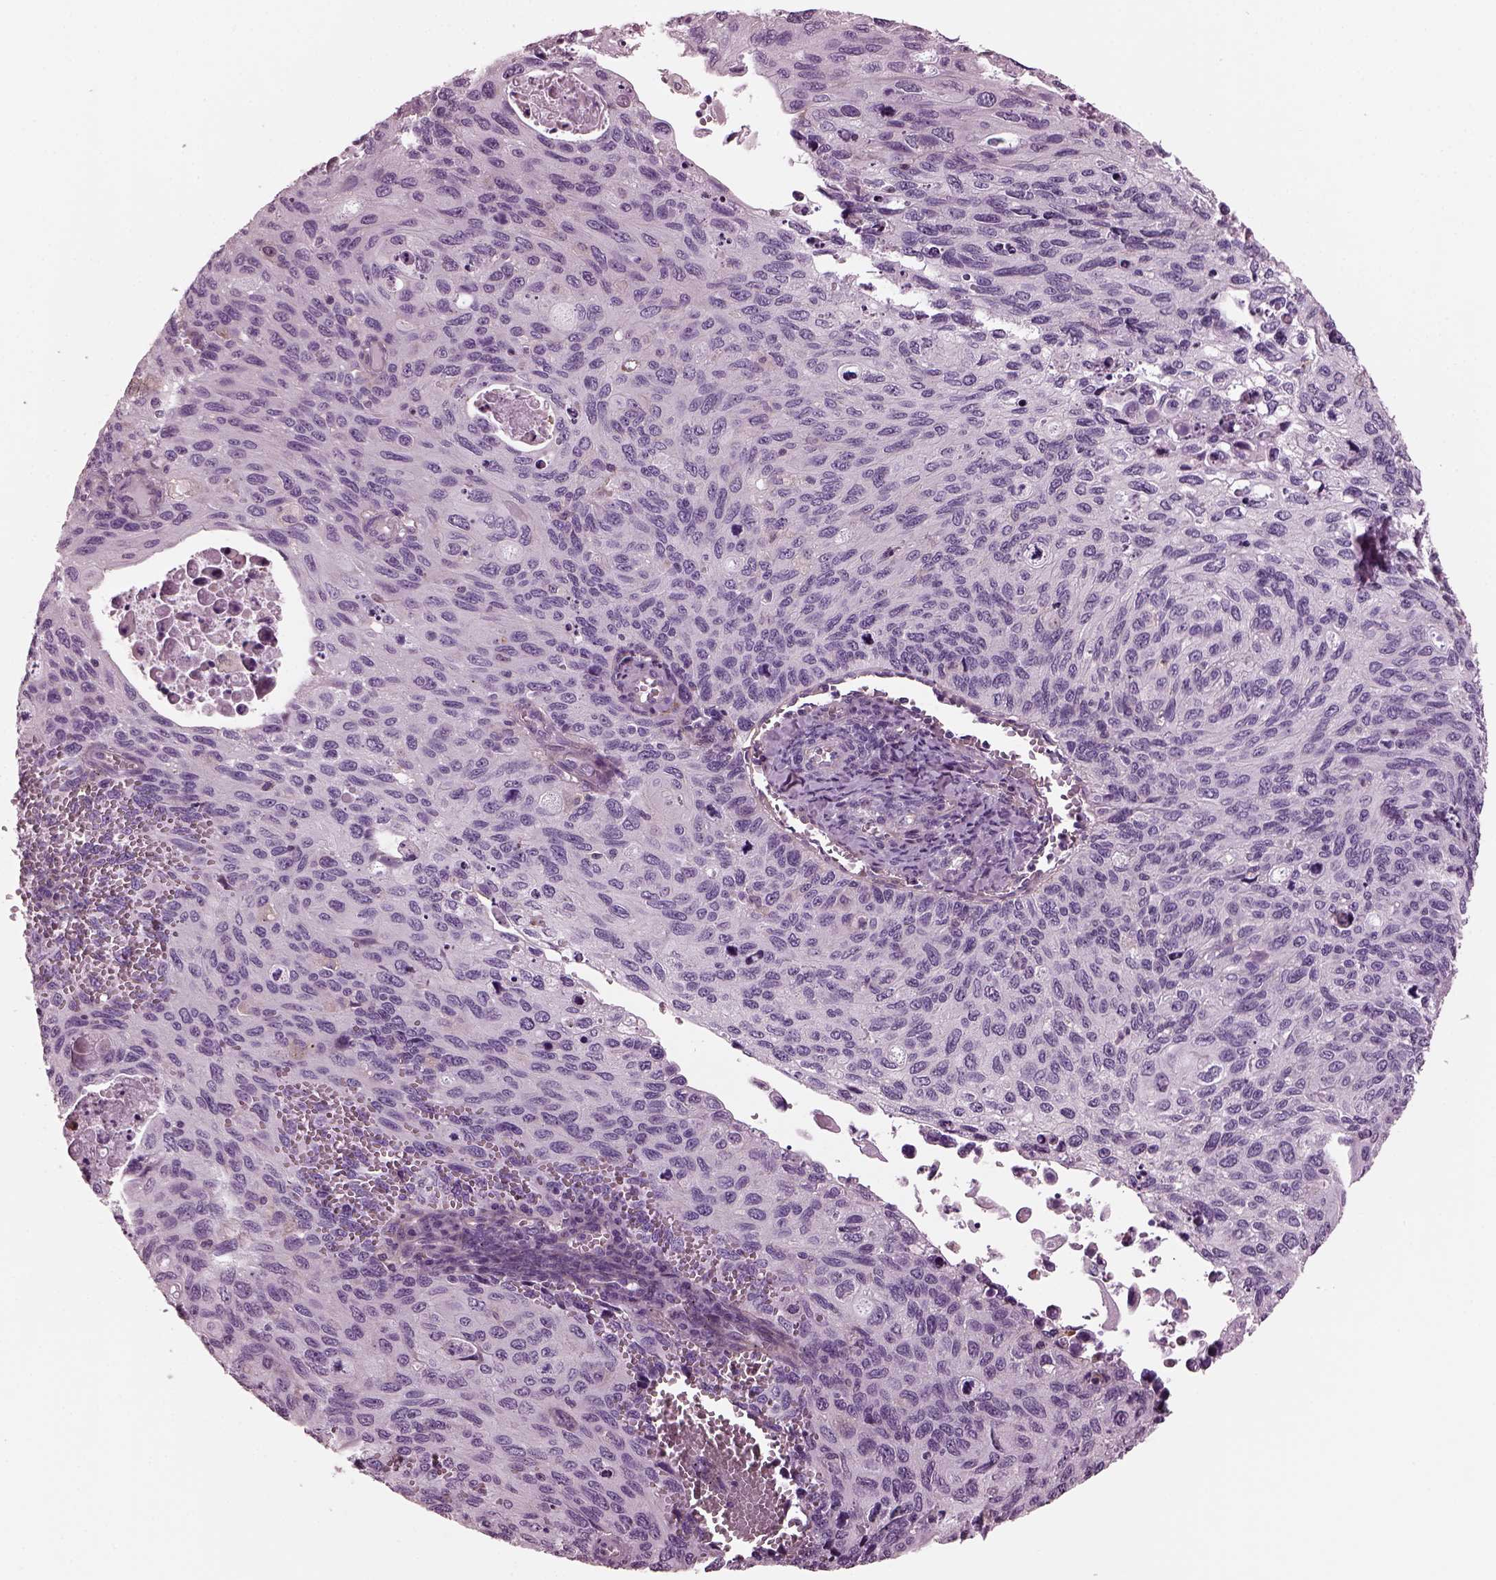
{"staining": {"intensity": "negative", "quantity": "none", "location": "none"}, "tissue": "cervical cancer", "cell_type": "Tumor cells", "image_type": "cancer", "snomed": [{"axis": "morphology", "description": "Squamous cell carcinoma, NOS"}, {"axis": "topography", "description": "Cervix"}], "caption": "This is an immunohistochemistry (IHC) histopathology image of cervical squamous cell carcinoma. There is no expression in tumor cells.", "gene": "GDF11", "patient": {"sex": "female", "age": 70}}